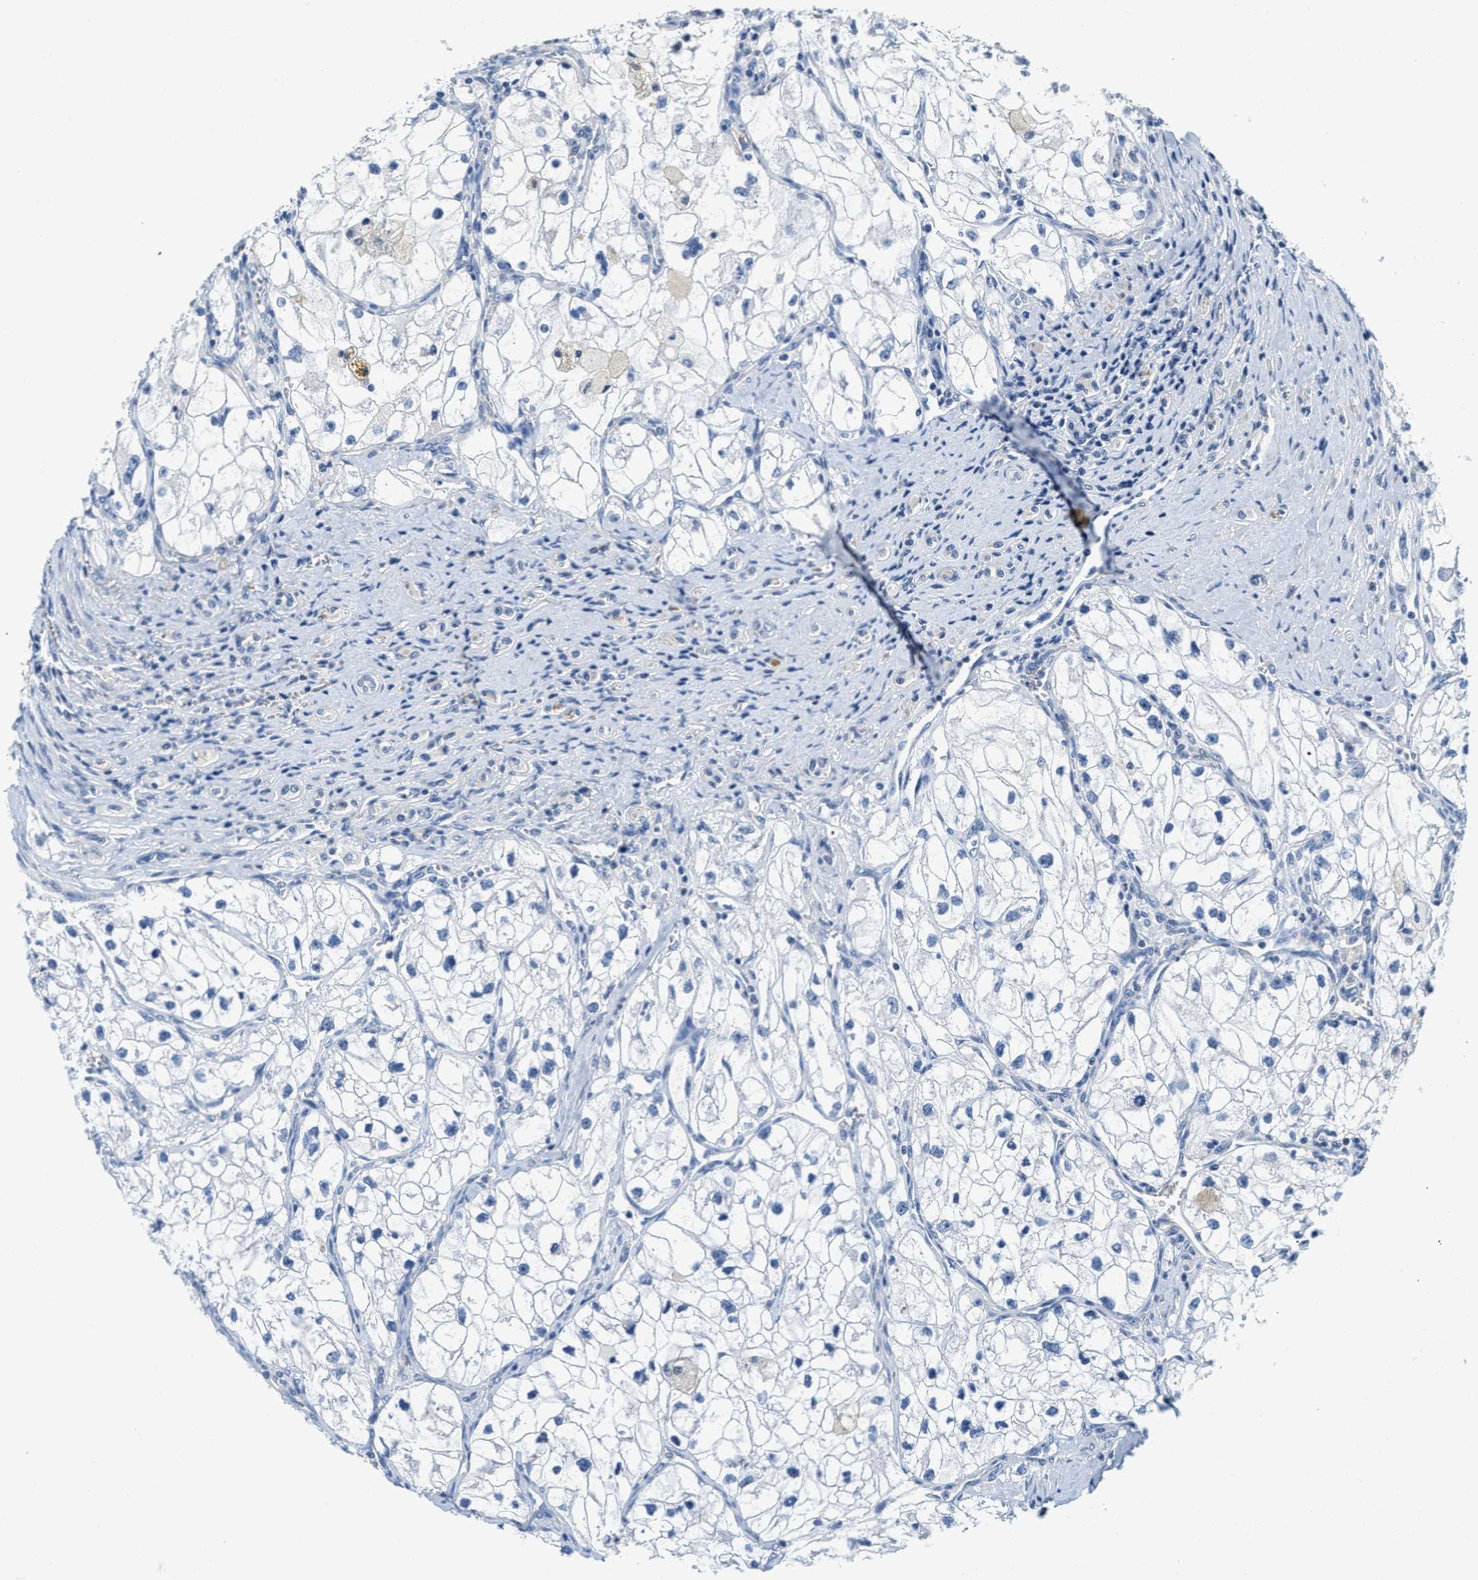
{"staining": {"intensity": "negative", "quantity": "none", "location": "none"}, "tissue": "renal cancer", "cell_type": "Tumor cells", "image_type": "cancer", "snomed": [{"axis": "morphology", "description": "Adenocarcinoma, NOS"}, {"axis": "topography", "description": "Kidney"}], "caption": "Tumor cells are negative for brown protein staining in adenocarcinoma (renal).", "gene": "EIF2AK2", "patient": {"sex": "female", "age": 70}}